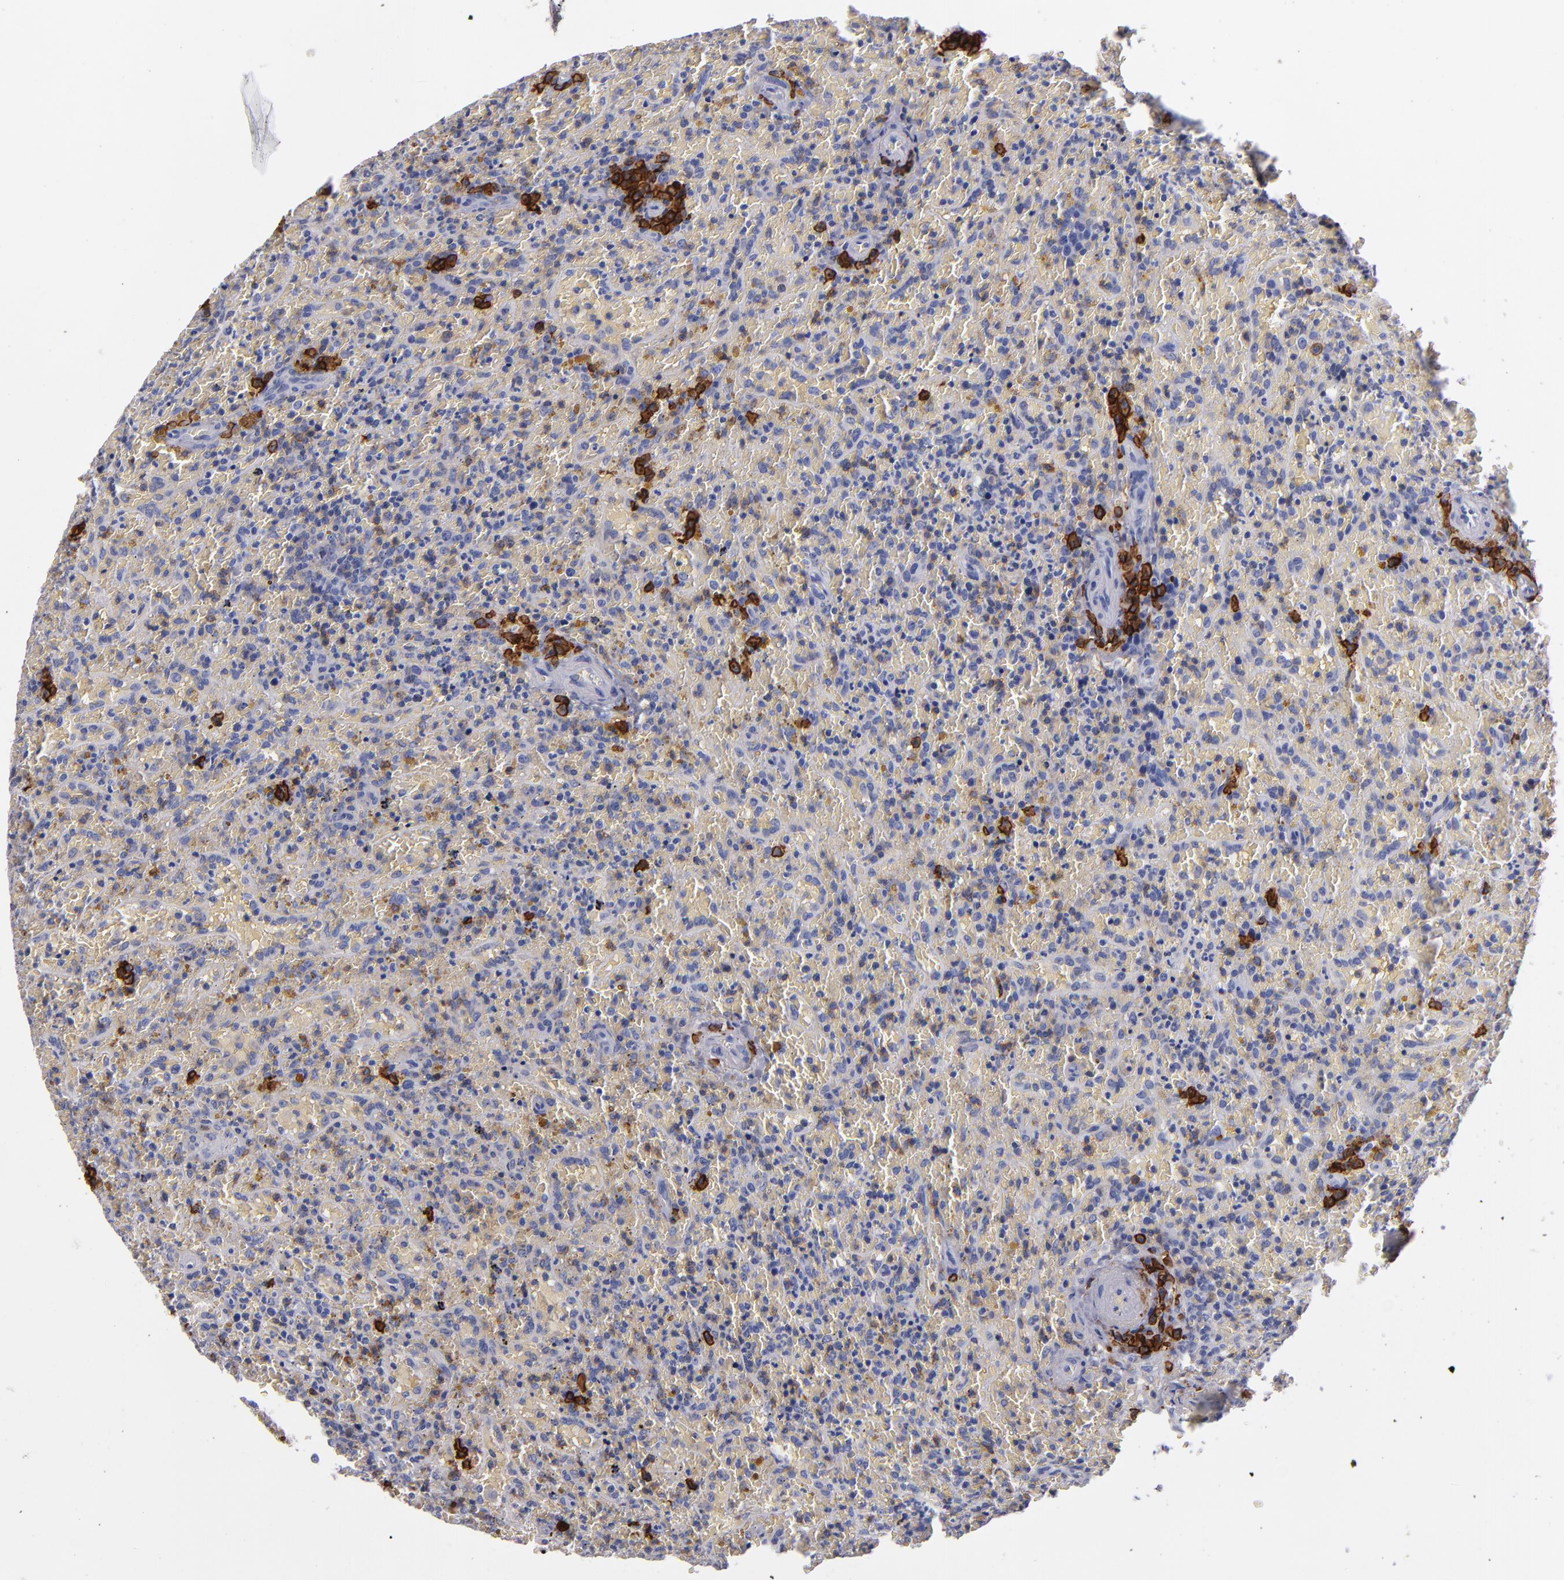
{"staining": {"intensity": "moderate", "quantity": "<25%", "location": "cytoplasmic/membranous"}, "tissue": "lymphoma", "cell_type": "Tumor cells", "image_type": "cancer", "snomed": [{"axis": "morphology", "description": "Malignant lymphoma, non-Hodgkin's type, High grade"}, {"axis": "topography", "description": "Spleen"}, {"axis": "topography", "description": "Lymph node"}], "caption": "The image shows staining of lymphoma, revealing moderate cytoplasmic/membranous protein positivity (brown color) within tumor cells.", "gene": "CD38", "patient": {"sex": "female", "age": 70}}